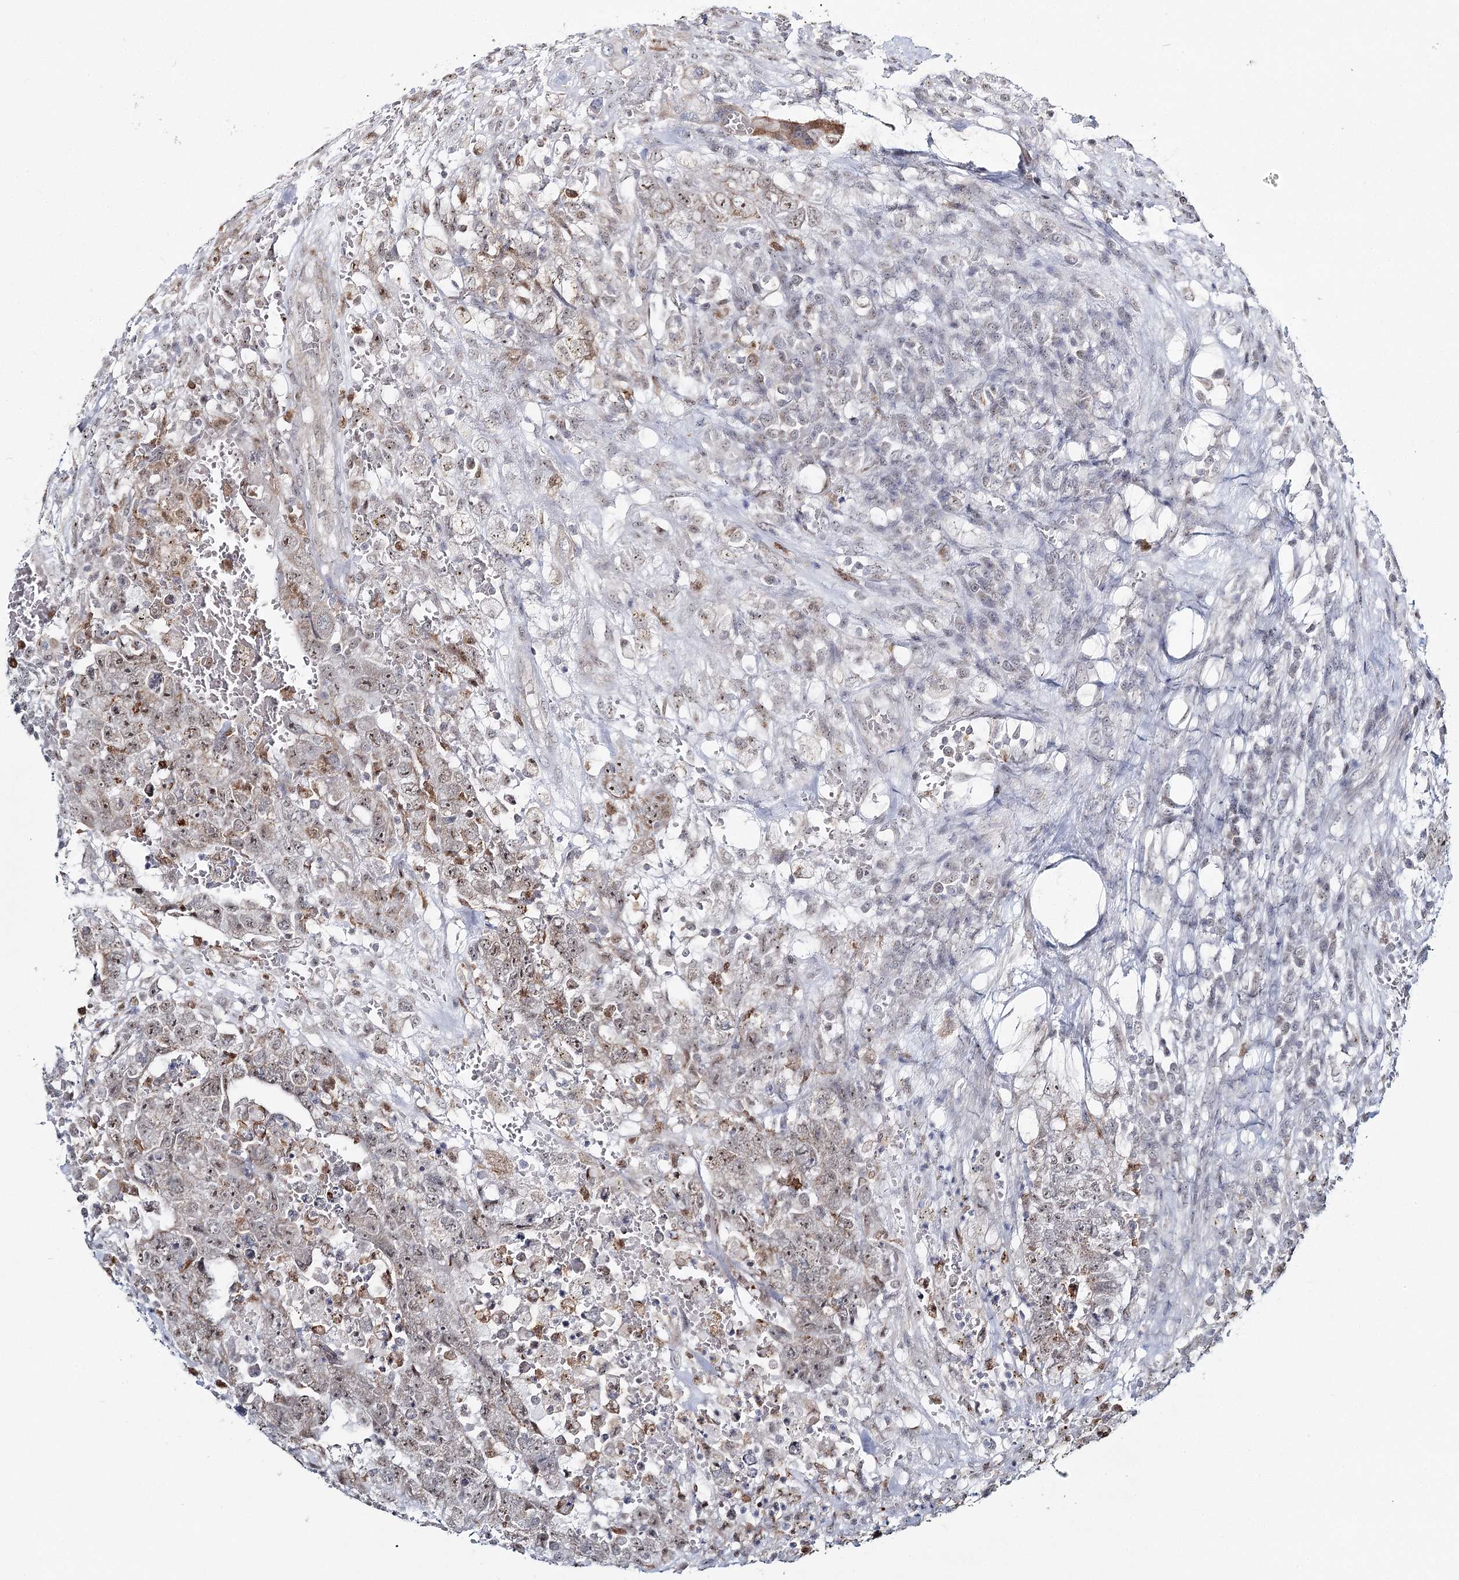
{"staining": {"intensity": "weak", "quantity": ">75%", "location": "nuclear"}, "tissue": "testis cancer", "cell_type": "Tumor cells", "image_type": "cancer", "snomed": [{"axis": "morphology", "description": "Carcinoma, Embryonal, NOS"}, {"axis": "topography", "description": "Testis"}], "caption": "Testis embryonal carcinoma stained with a protein marker reveals weak staining in tumor cells.", "gene": "ATAD1", "patient": {"sex": "male", "age": 26}}